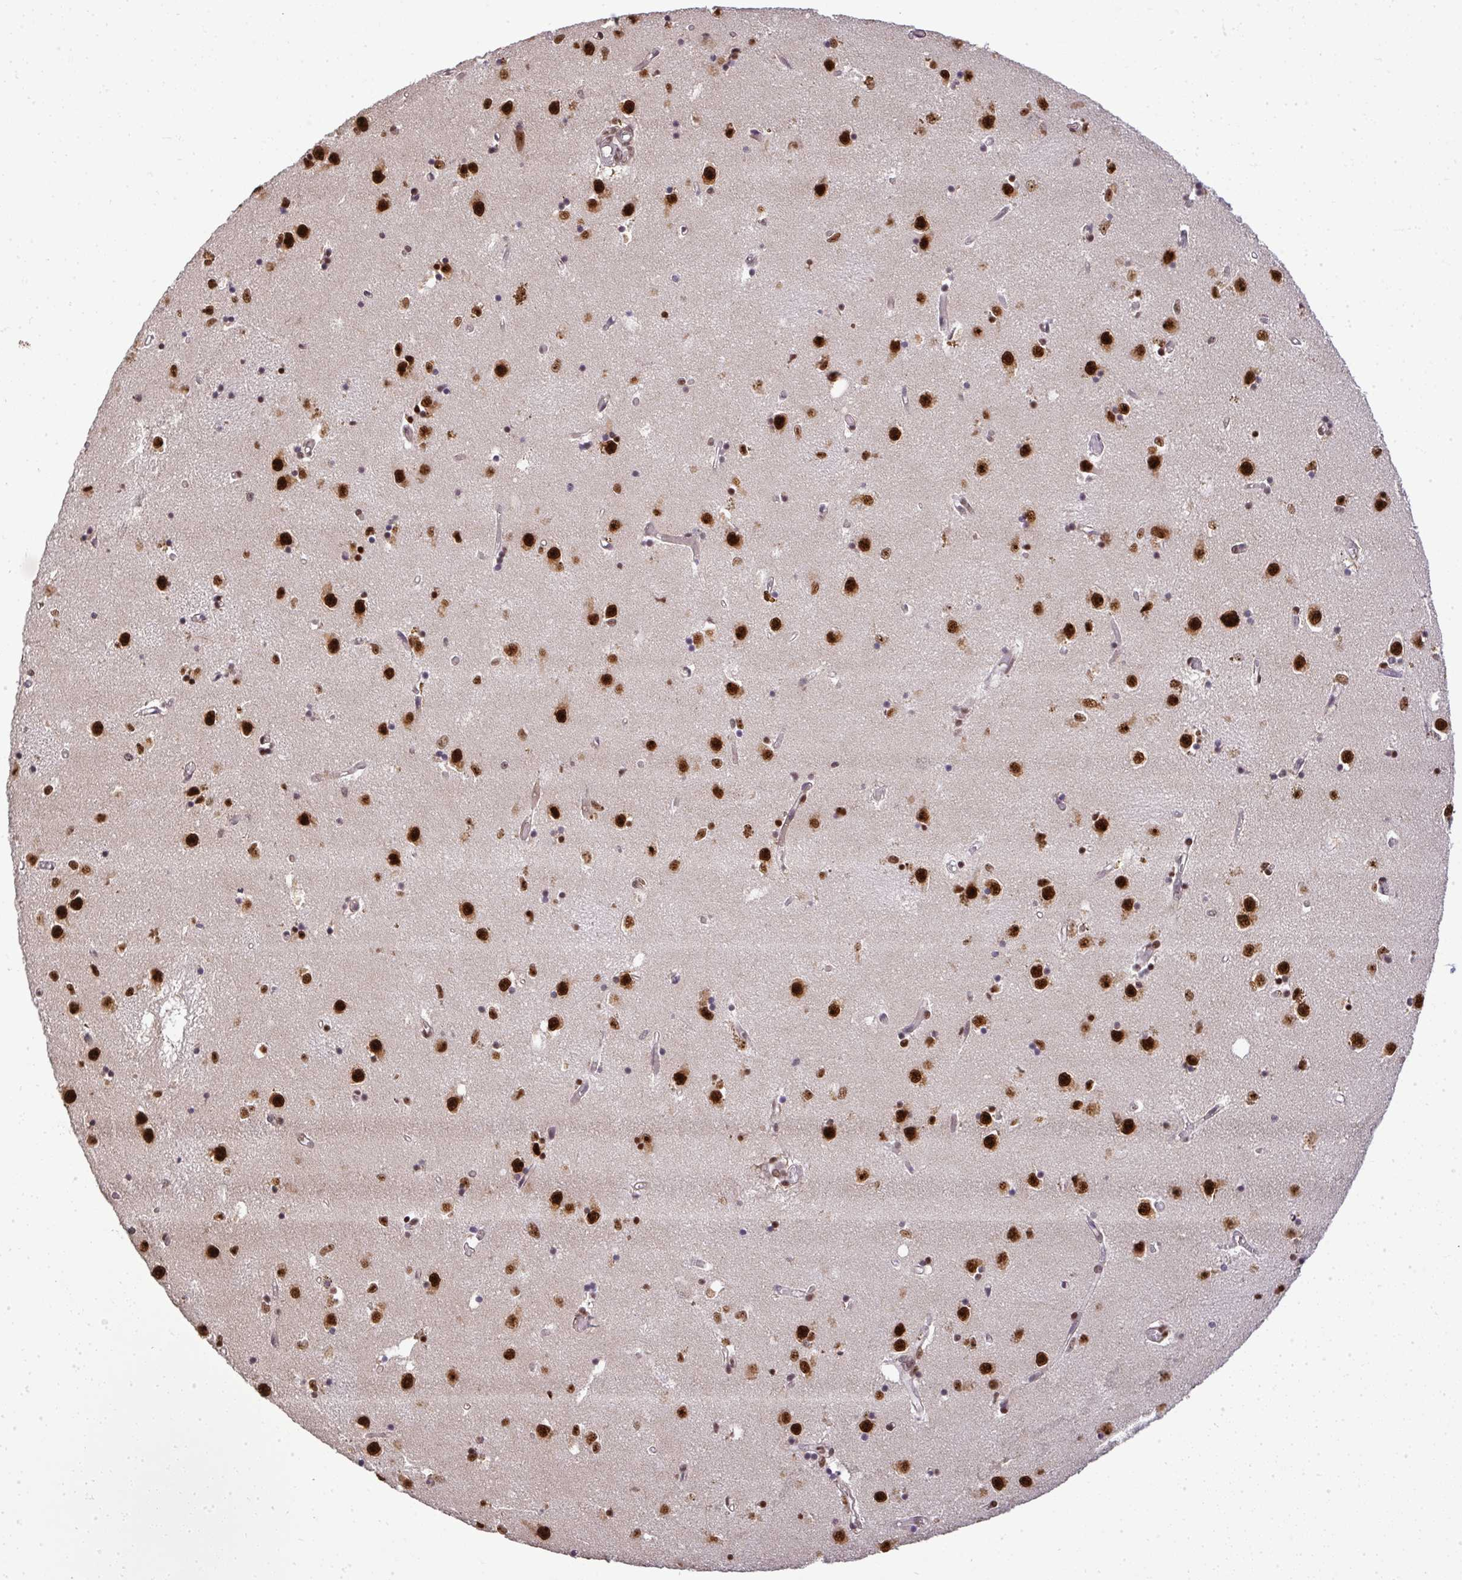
{"staining": {"intensity": "moderate", "quantity": ">75%", "location": "nuclear"}, "tissue": "caudate", "cell_type": "Glial cells", "image_type": "normal", "snomed": [{"axis": "morphology", "description": "Normal tissue, NOS"}, {"axis": "topography", "description": "Lateral ventricle wall"}], "caption": "IHC histopathology image of benign caudate: human caudate stained using immunohistochemistry displays medium levels of moderate protein expression localized specifically in the nuclear of glial cells, appearing as a nuclear brown color.", "gene": "U2AF1L4", "patient": {"sex": "male", "age": 70}}